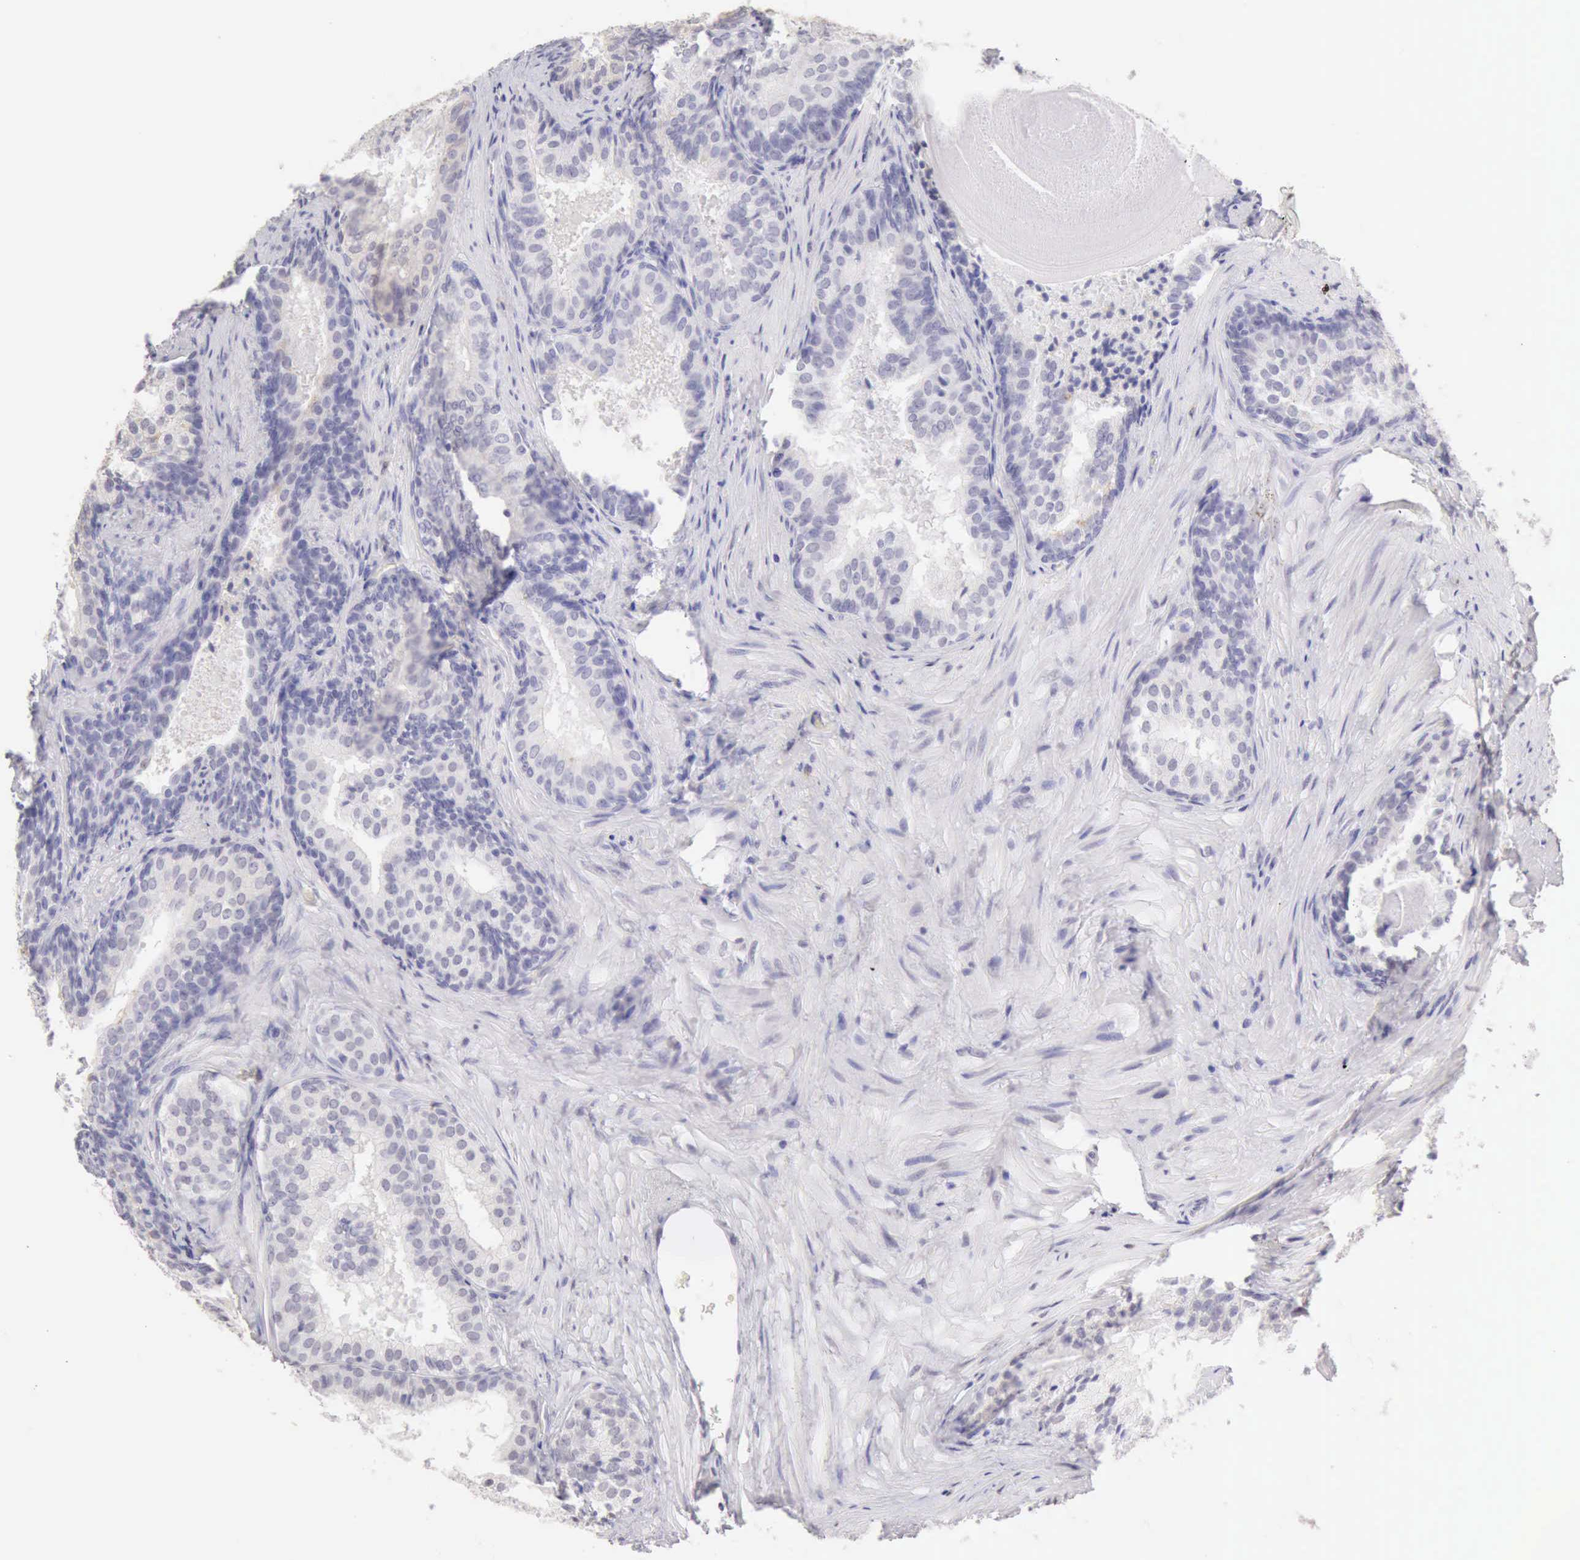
{"staining": {"intensity": "negative", "quantity": "none", "location": "none"}, "tissue": "prostate cancer", "cell_type": "Tumor cells", "image_type": "cancer", "snomed": [{"axis": "morphology", "description": "Adenocarcinoma, Low grade"}, {"axis": "topography", "description": "Prostate"}], "caption": "There is no significant staining in tumor cells of prostate adenocarcinoma (low-grade). (Immunohistochemistry, brightfield microscopy, high magnification).", "gene": "RNASE1", "patient": {"sex": "male", "age": 69}}